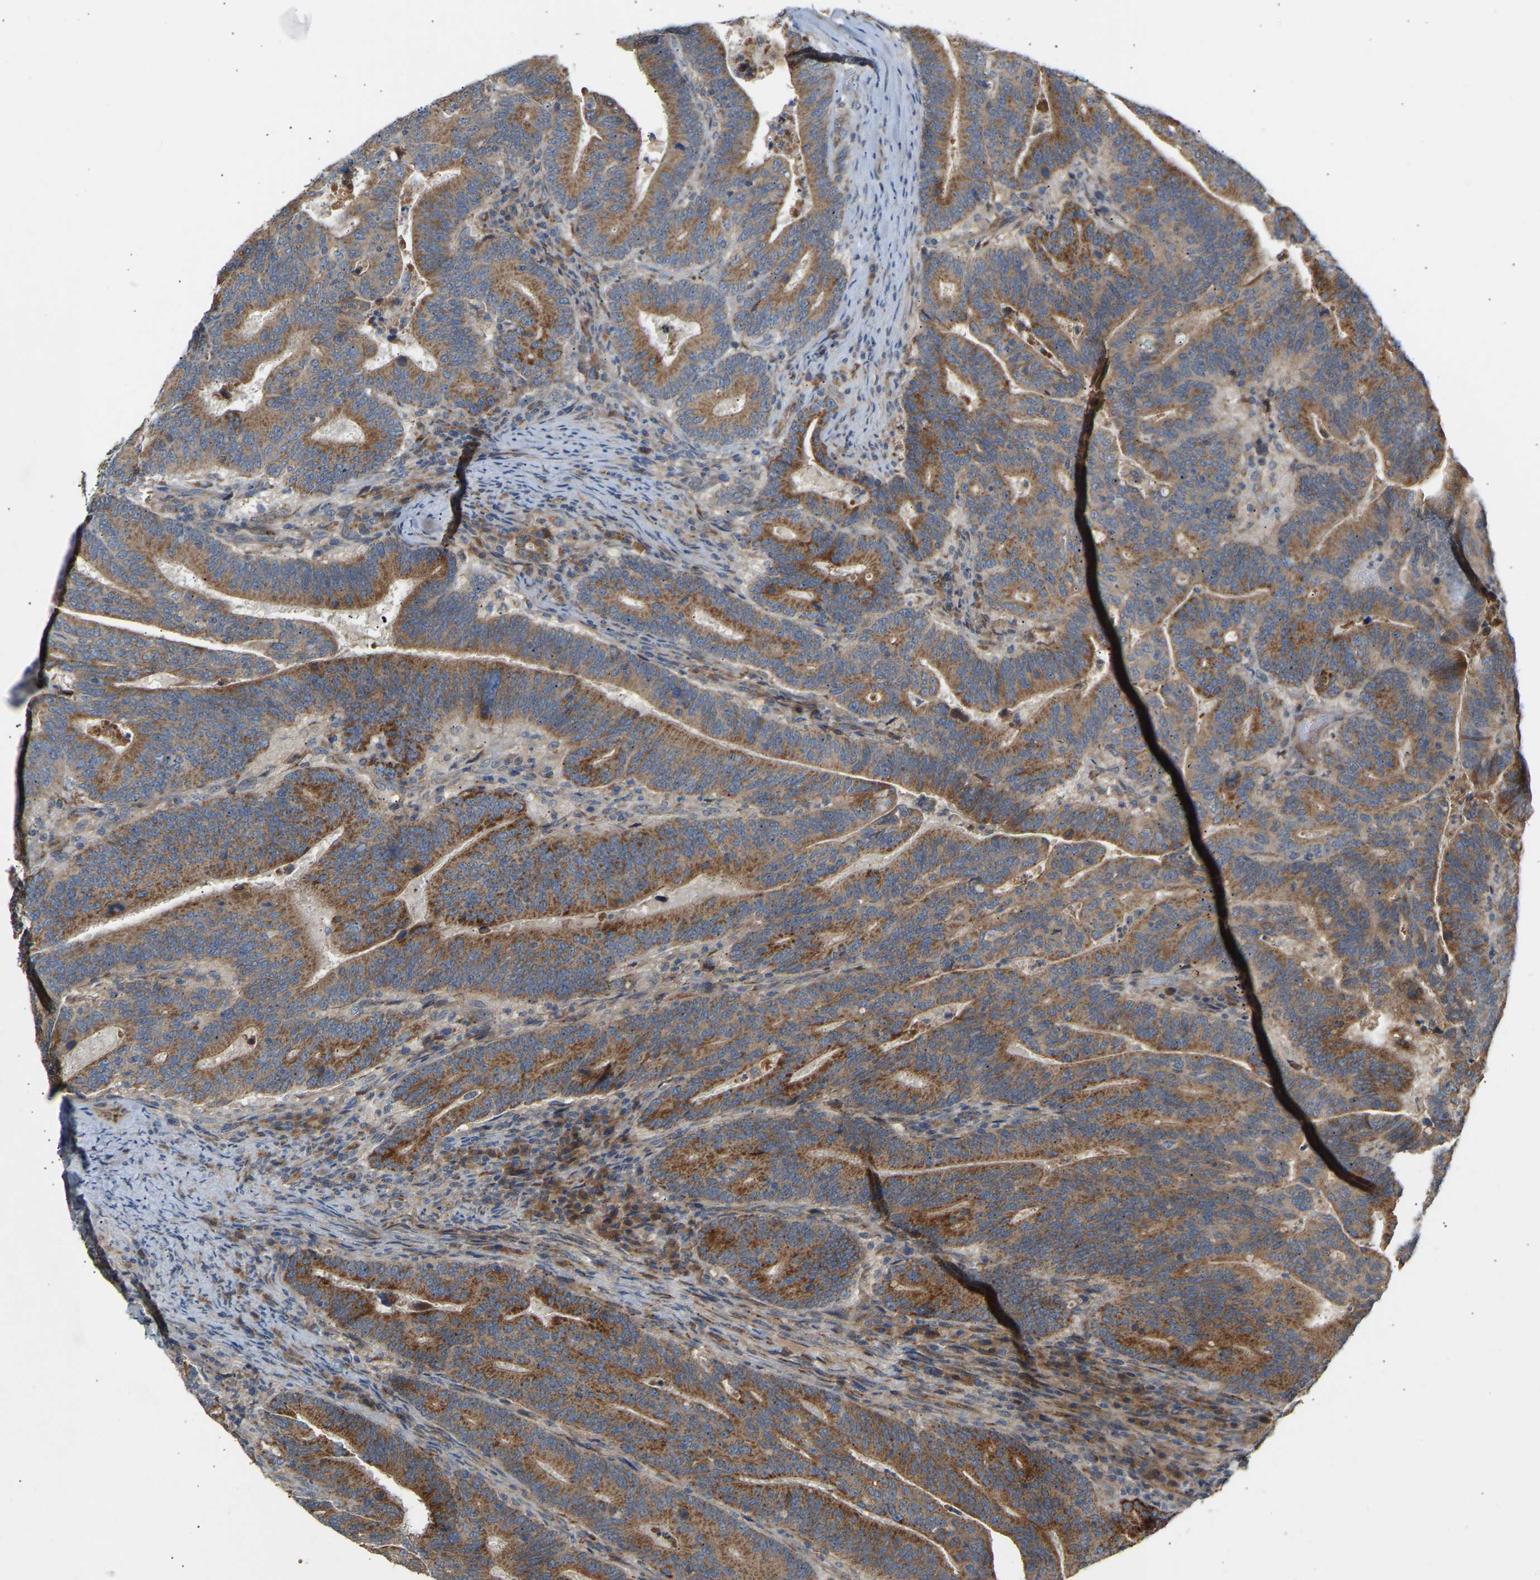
{"staining": {"intensity": "strong", "quantity": ">75%", "location": "cytoplasmic/membranous"}, "tissue": "colorectal cancer", "cell_type": "Tumor cells", "image_type": "cancer", "snomed": [{"axis": "morphology", "description": "Adenocarcinoma, NOS"}, {"axis": "topography", "description": "Colon"}], "caption": "Colorectal cancer stained with DAB (3,3'-diaminobenzidine) immunohistochemistry (IHC) reveals high levels of strong cytoplasmic/membranous staining in approximately >75% of tumor cells.", "gene": "PTCD1", "patient": {"sex": "female", "age": 66}}